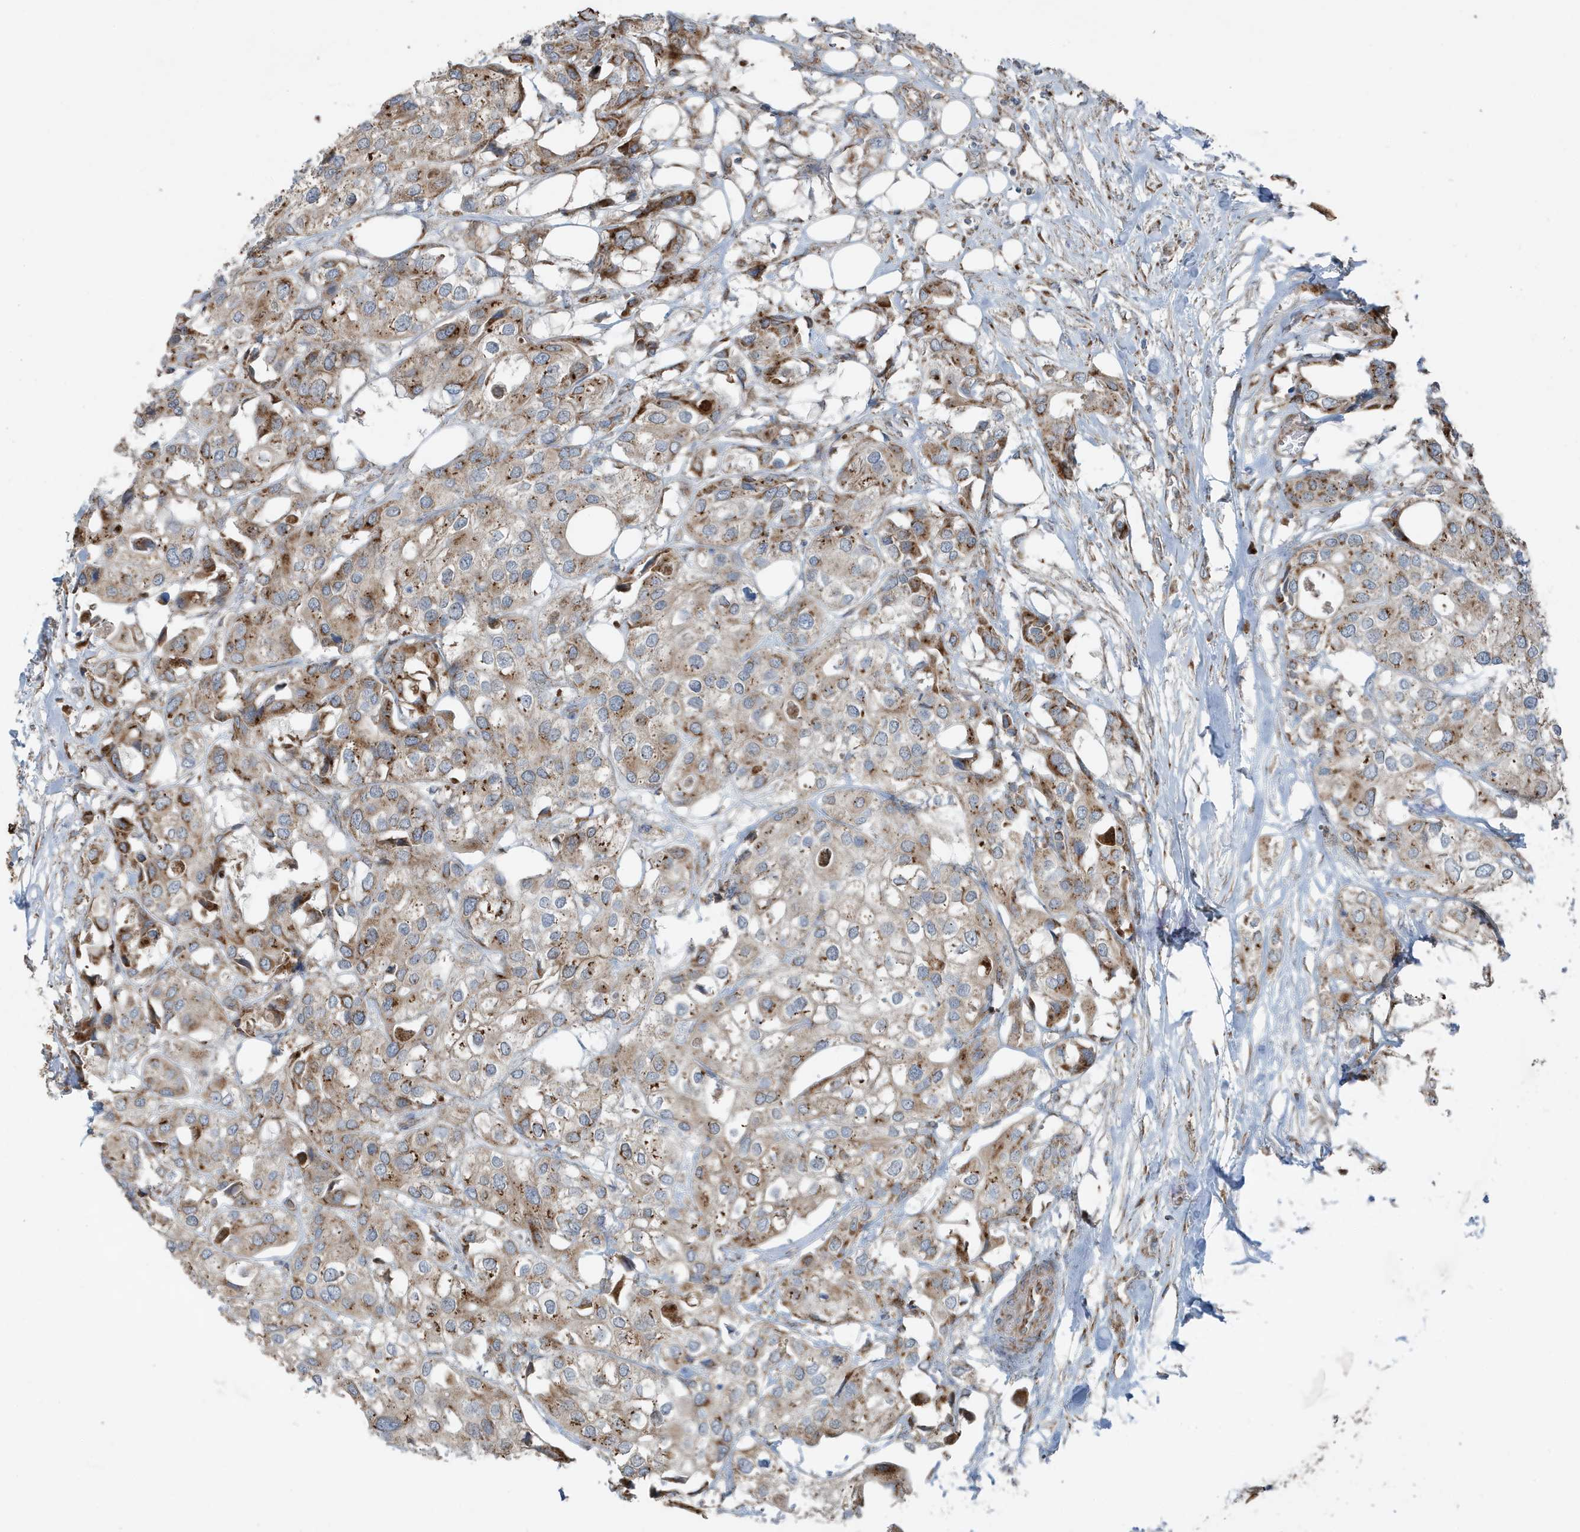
{"staining": {"intensity": "moderate", "quantity": ">75%", "location": "cytoplasmic/membranous"}, "tissue": "urothelial cancer", "cell_type": "Tumor cells", "image_type": "cancer", "snomed": [{"axis": "morphology", "description": "Urothelial carcinoma, High grade"}, {"axis": "topography", "description": "Urinary bladder"}], "caption": "Moderate cytoplasmic/membranous protein staining is seen in approximately >75% of tumor cells in high-grade urothelial carcinoma. The protein is stained brown, and the nuclei are stained in blue (DAB IHC with brightfield microscopy, high magnification).", "gene": "GOLGA4", "patient": {"sex": "male", "age": 64}}